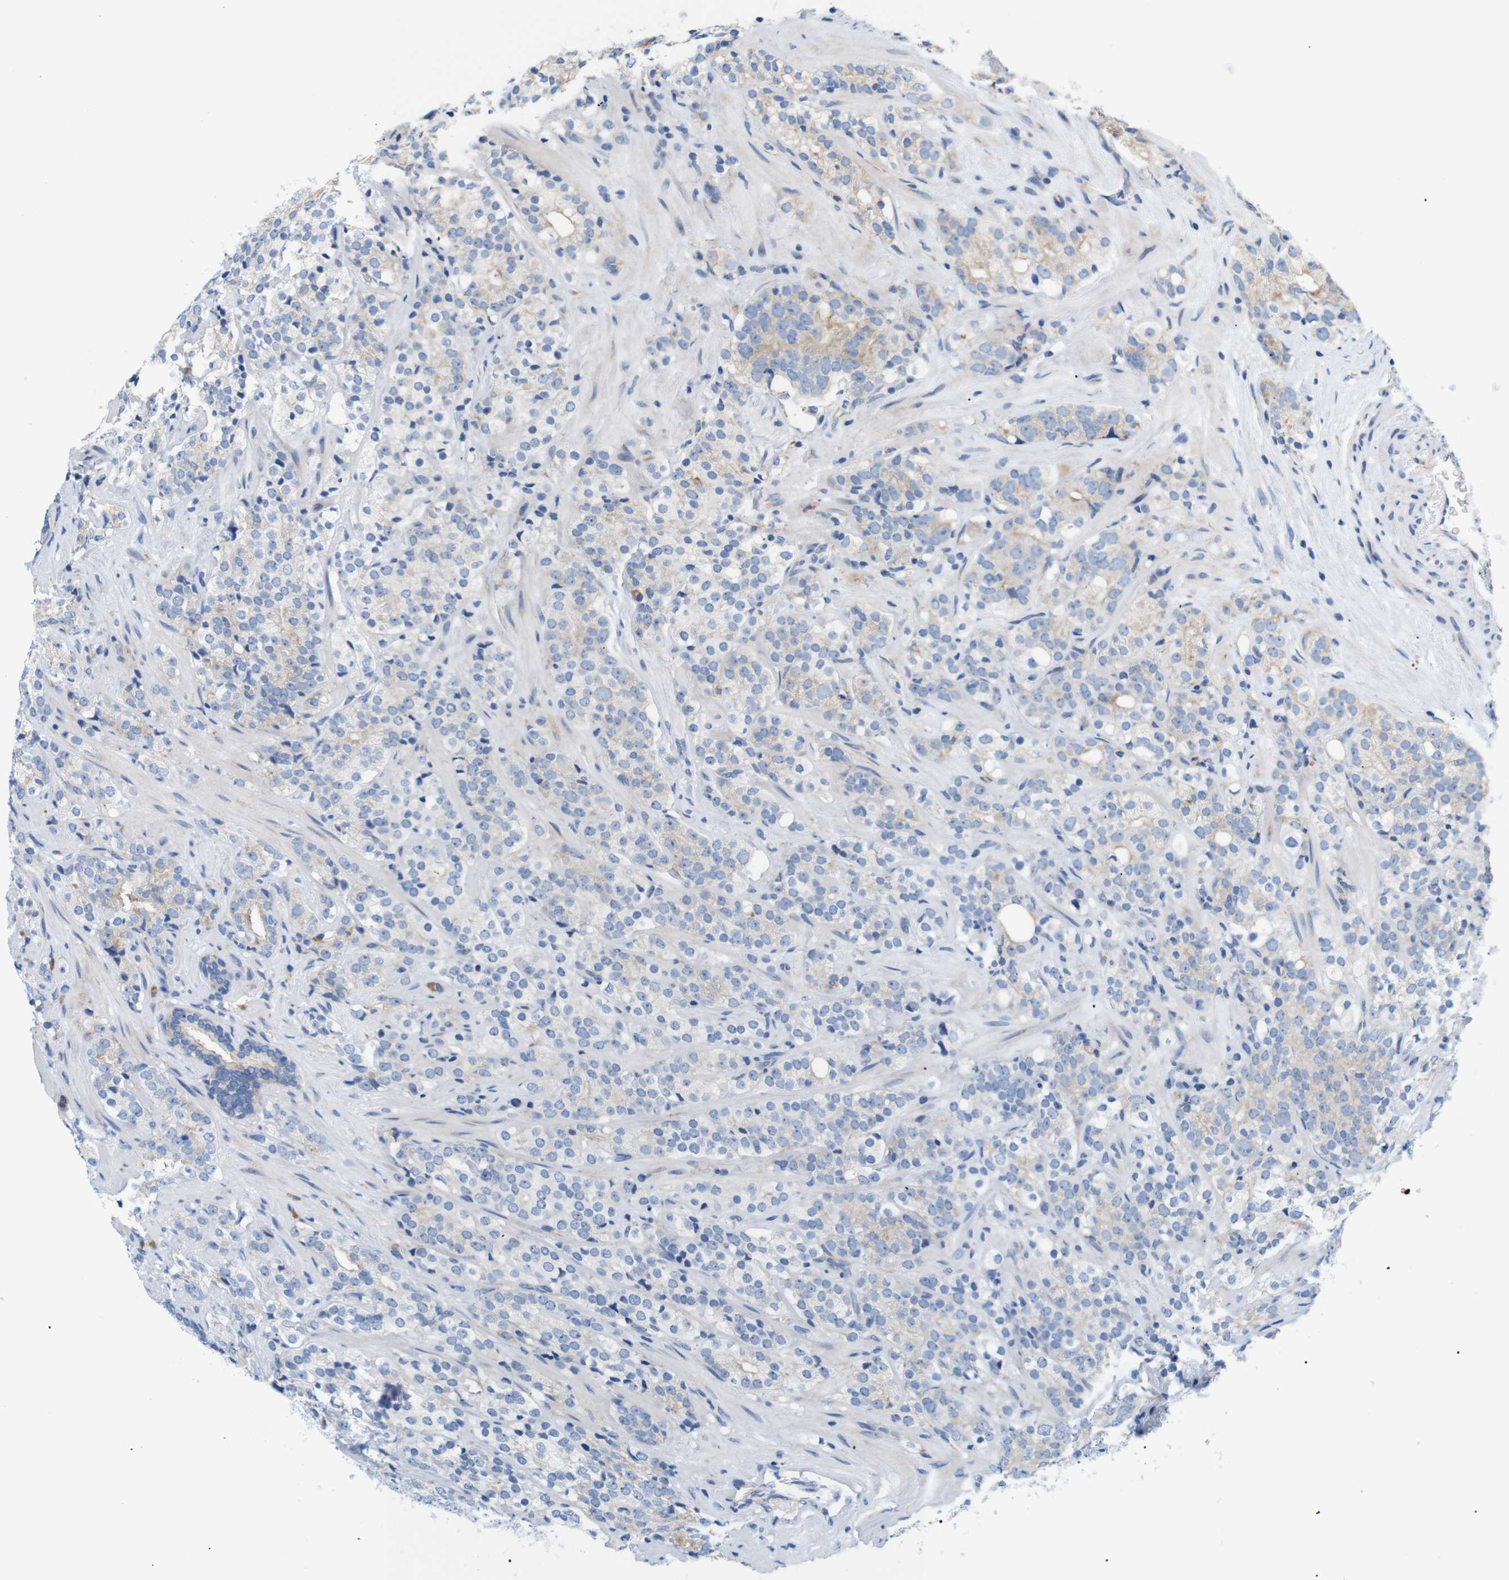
{"staining": {"intensity": "weak", "quantity": "25%-75%", "location": "cytoplasmic/membranous"}, "tissue": "prostate cancer", "cell_type": "Tumor cells", "image_type": "cancer", "snomed": [{"axis": "morphology", "description": "Adenocarcinoma, High grade"}, {"axis": "topography", "description": "Prostate"}], "caption": "A brown stain highlights weak cytoplasmic/membranous expression of a protein in human prostate cancer (high-grade adenocarcinoma) tumor cells.", "gene": "TRIM5", "patient": {"sex": "male", "age": 71}}